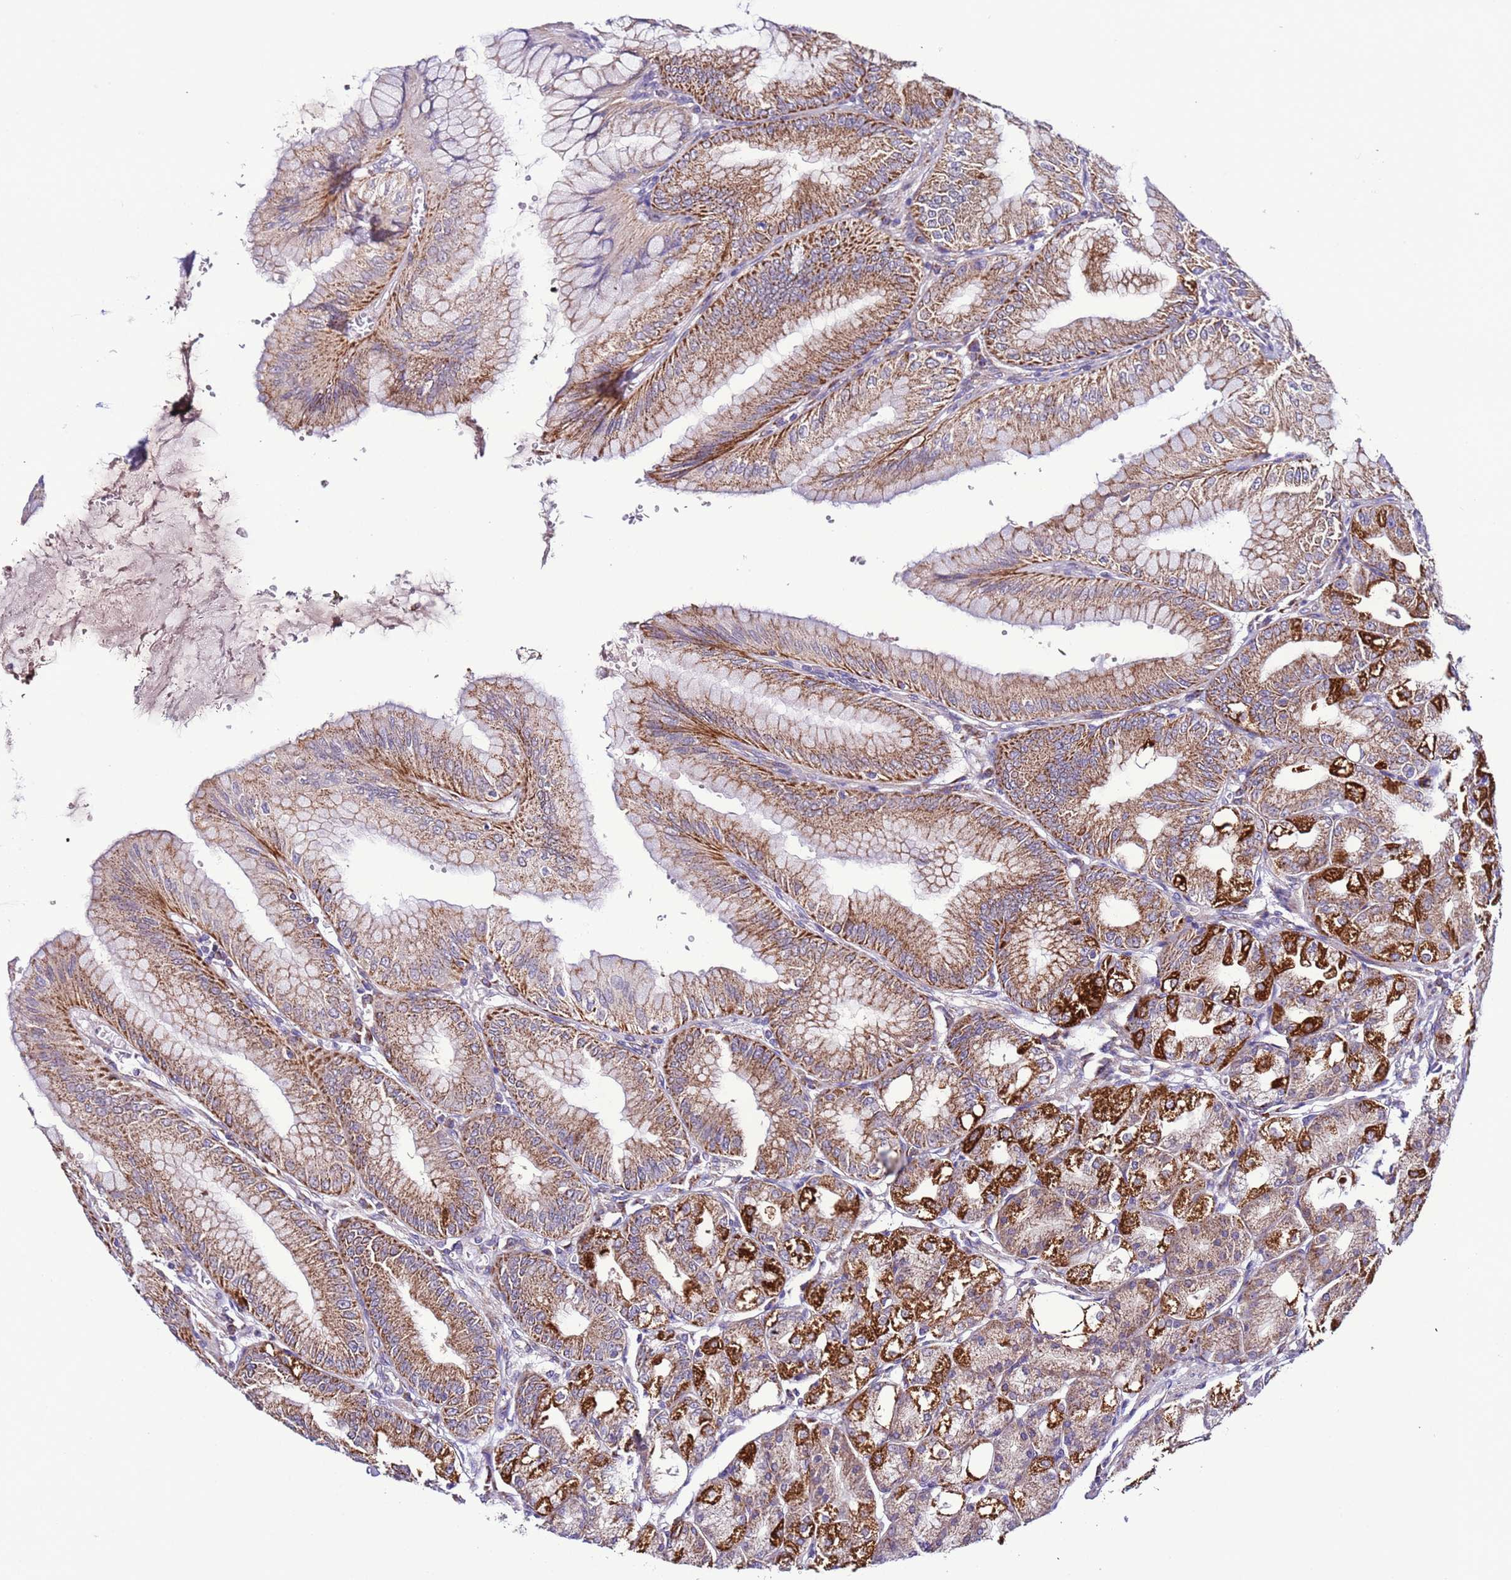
{"staining": {"intensity": "strong", "quantity": "25%-75%", "location": "cytoplasmic/membranous"}, "tissue": "stomach", "cell_type": "Glandular cells", "image_type": "normal", "snomed": [{"axis": "morphology", "description": "Normal tissue, NOS"}, {"axis": "topography", "description": "Stomach, lower"}], "caption": "An image of human stomach stained for a protein shows strong cytoplasmic/membranous brown staining in glandular cells. (brown staining indicates protein expression, while blue staining denotes nuclei).", "gene": "UEVLD", "patient": {"sex": "male", "age": 71}}